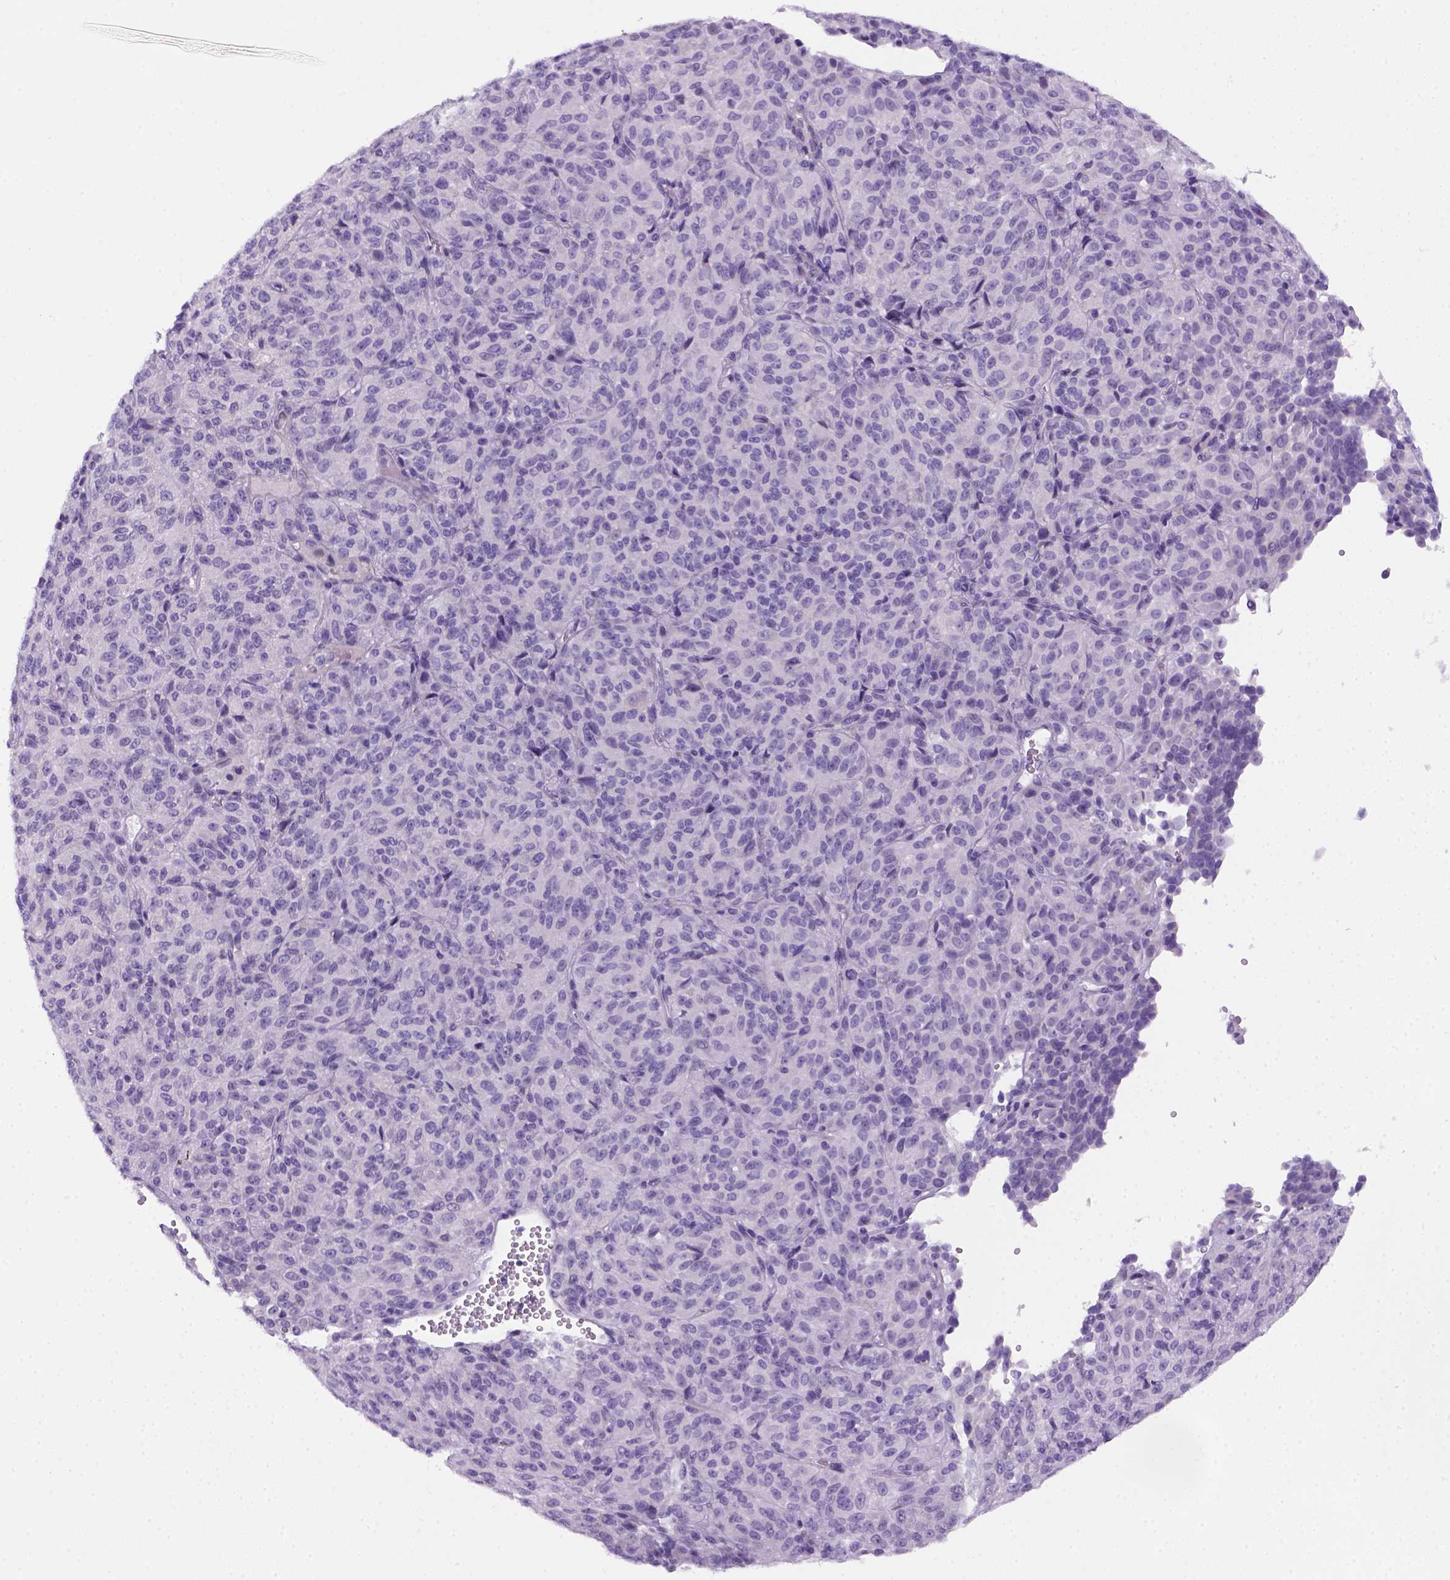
{"staining": {"intensity": "negative", "quantity": "none", "location": "none"}, "tissue": "melanoma", "cell_type": "Tumor cells", "image_type": "cancer", "snomed": [{"axis": "morphology", "description": "Malignant melanoma, Metastatic site"}, {"axis": "topography", "description": "Brain"}], "caption": "This is an immunohistochemistry photomicrograph of human melanoma. There is no positivity in tumor cells.", "gene": "DNAH11", "patient": {"sex": "female", "age": 56}}